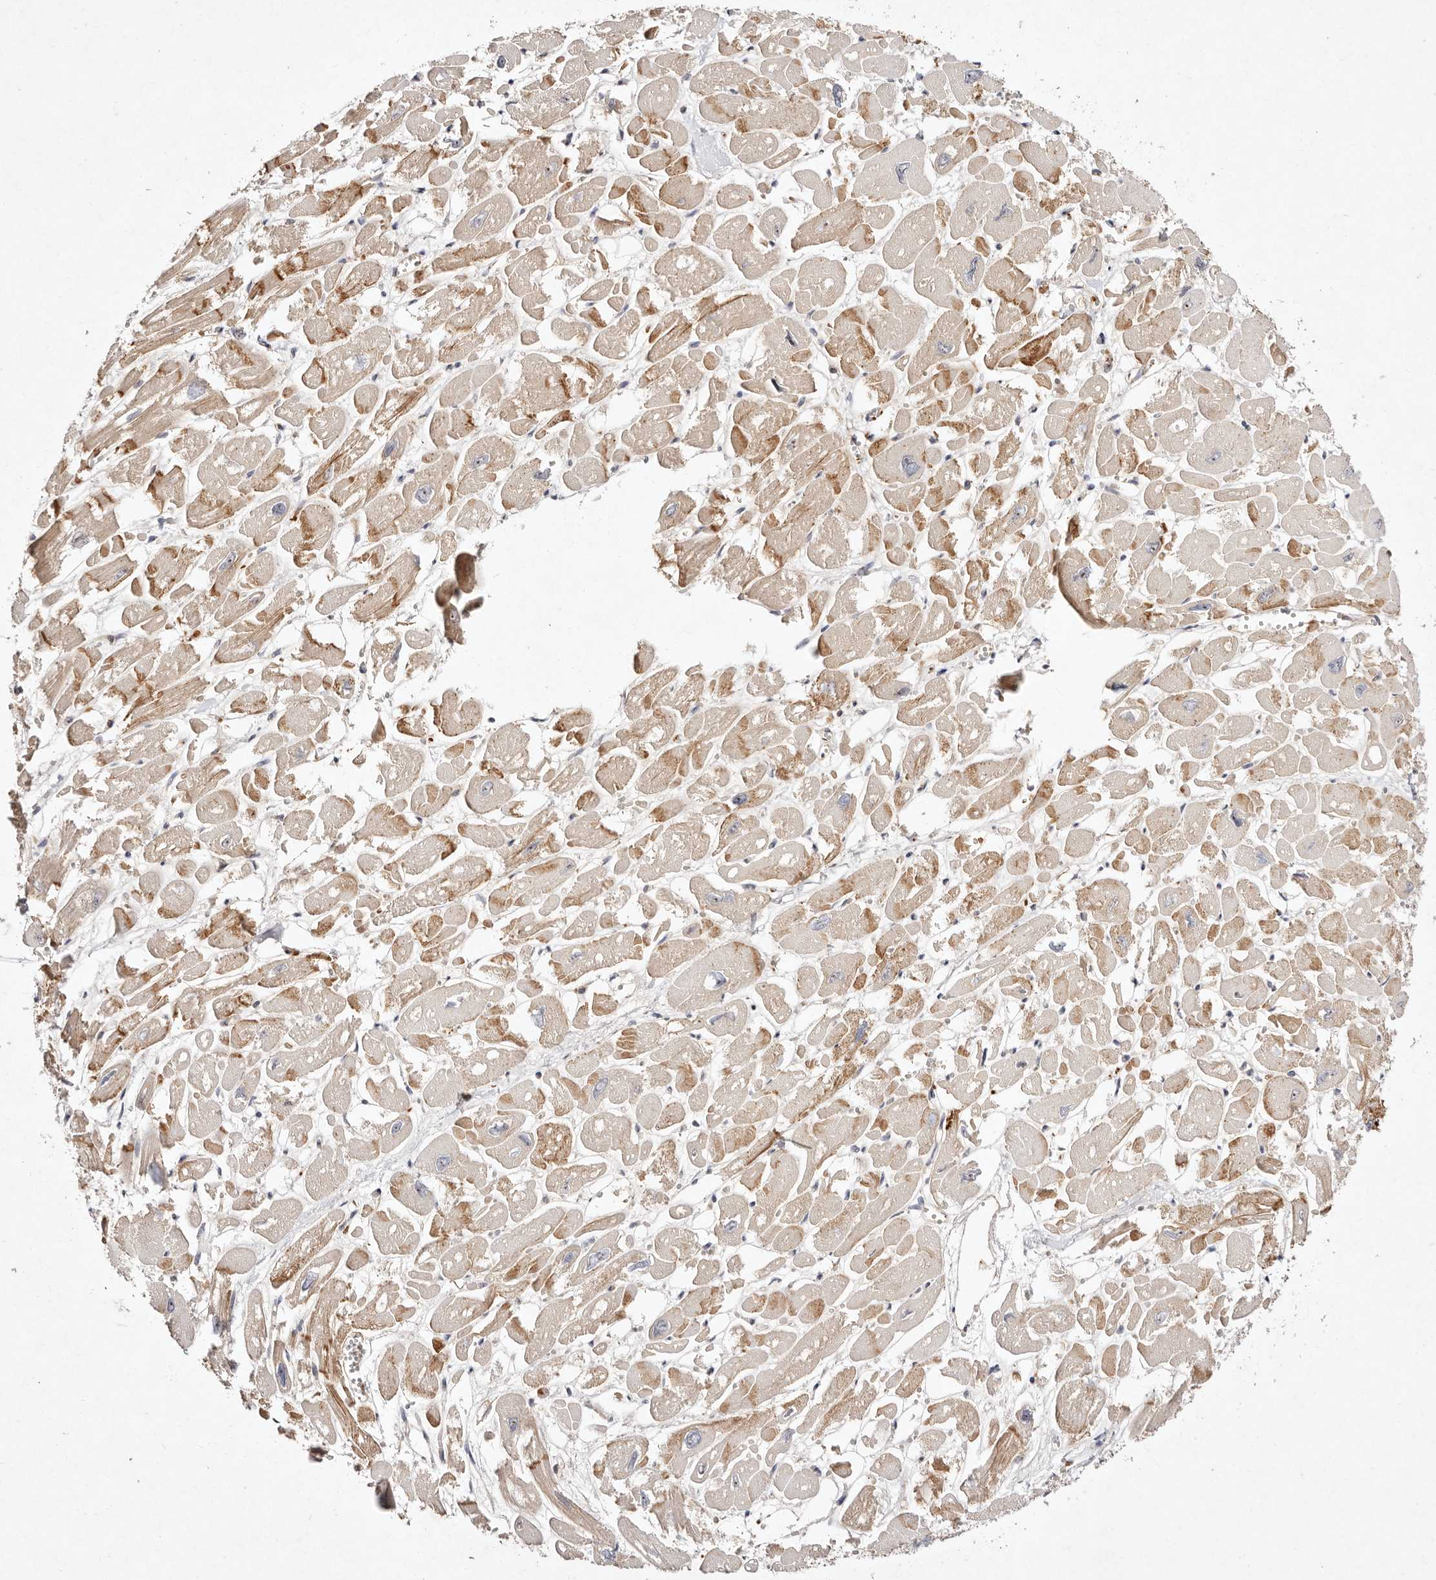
{"staining": {"intensity": "moderate", "quantity": "25%-75%", "location": "cytoplasmic/membranous"}, "tissue": "heart muscle", "cell_type": "Cardiomyocytes", "image_type": "normal", "snomed": [{"axis": "morphology", "description": "Normal tissue, NOS"}, {"axis": "topography", "description": "Heart"}], "caption": "Unremarkable heart muscle was stained to show a protein in brown. There is medium levels of moderate cytoplasmic/membranous staining in approximately 25%-75% of cardiomyocytes. (Brightfield microscopy of DAB IHC at high magnification).", "gene": "MTMR11", "patient": {"sex": "male", "age": 54}}